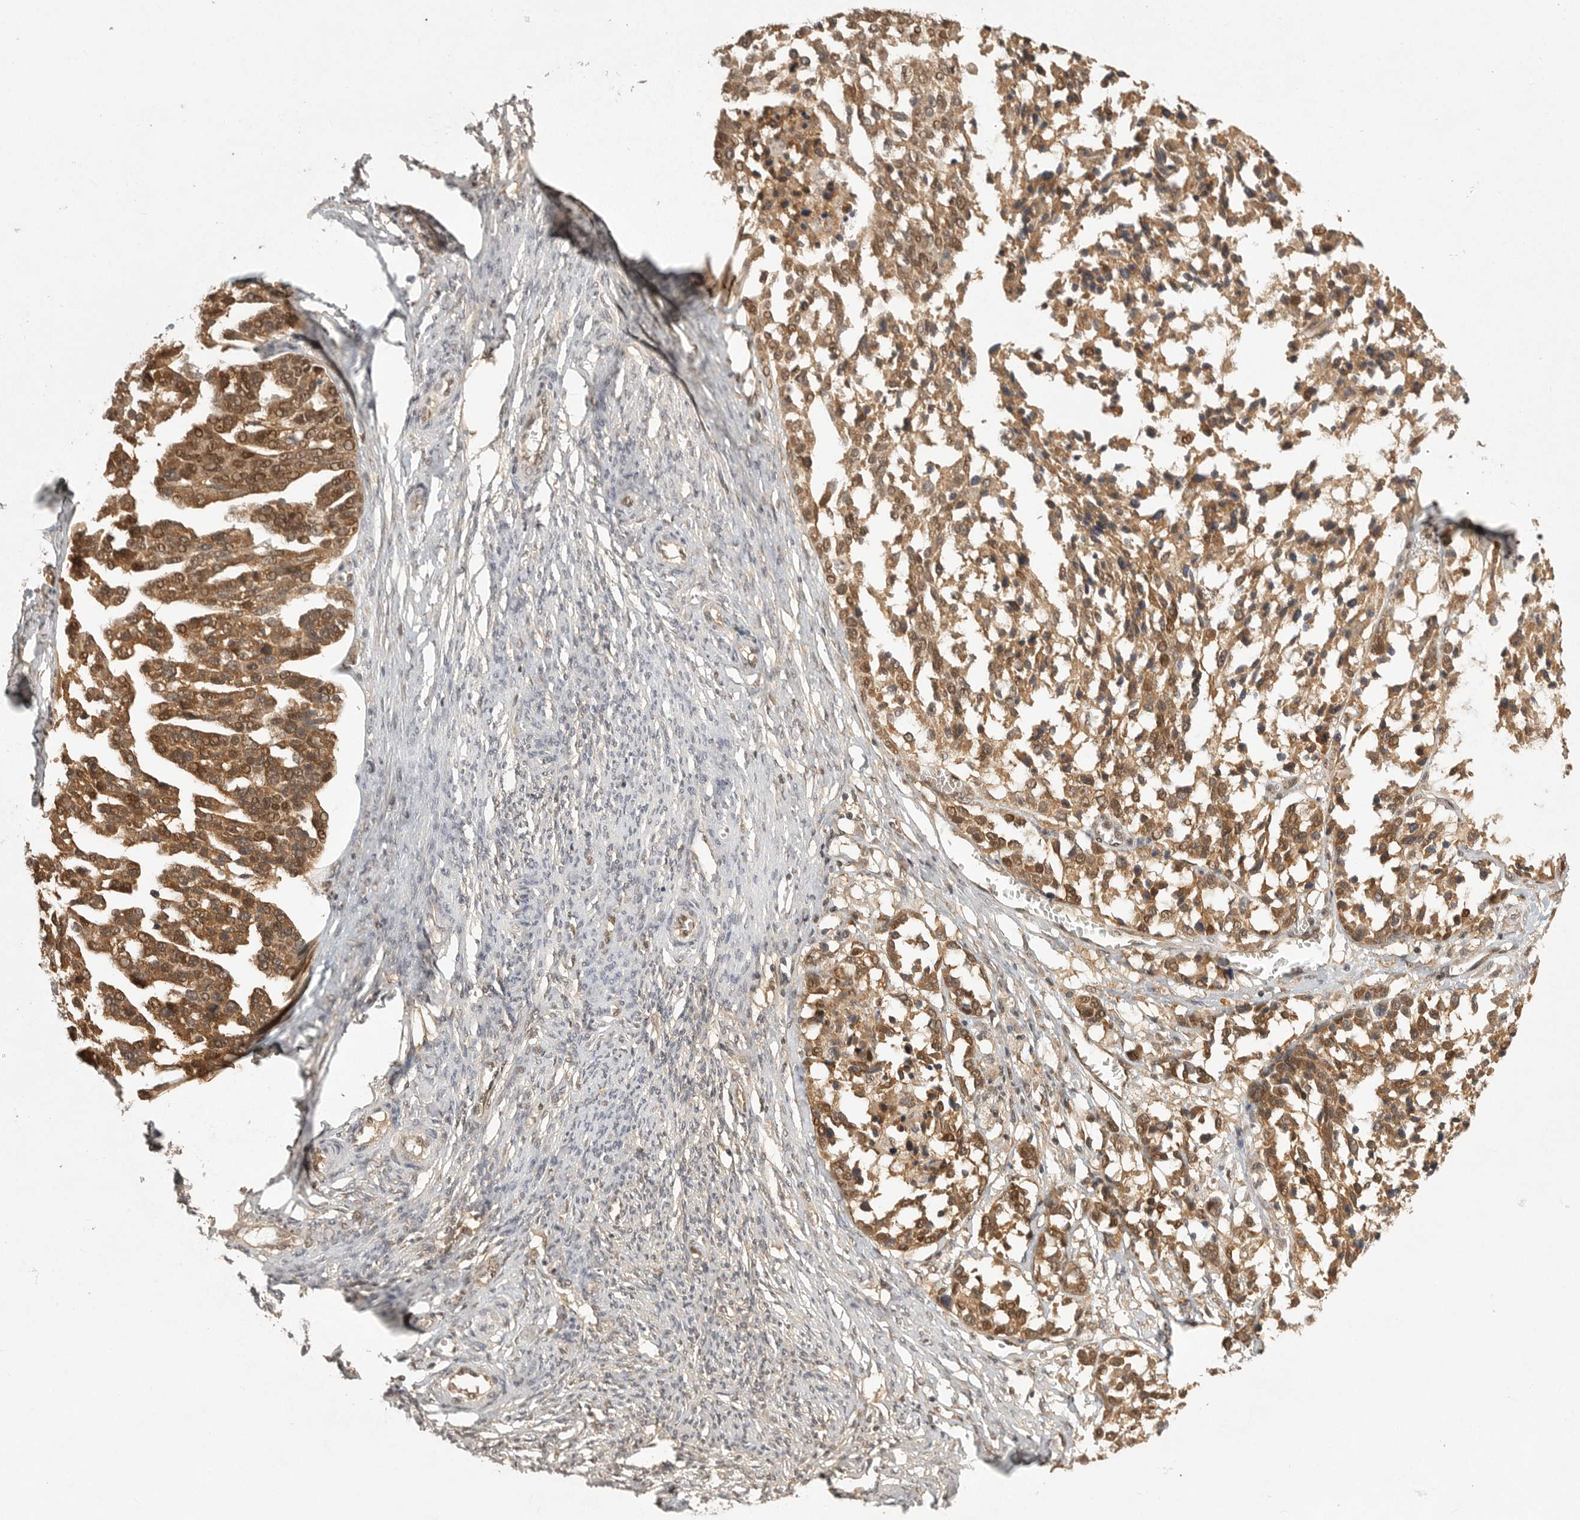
{"staining": {"intensity": "moderate", "quantity": ">75%", "location": "cytoplasmic/membranous,nuclear"}, "tissue": "ovarian cancer", "cell_type": "Tumor cells", "image_type": "cancer", "snomed": [{"axis": "morphology", "description": "Cystadenocarcinoma, serous, NOS"}, {"axis": "topography", "description": "Ovary"}], "caption": "Immunohistochemistry of human ovarian cancer (serous cystadenocarcinoma) reveals medium levels of moderate cytoplasmic/membranous and nuclear staining in approximately >75% of tumor cells. (brown staining indicates protein expression, while blue staining denotes nuclei).", "gene": "DFFA", "patient": {"sex": "female", "age": 44}}